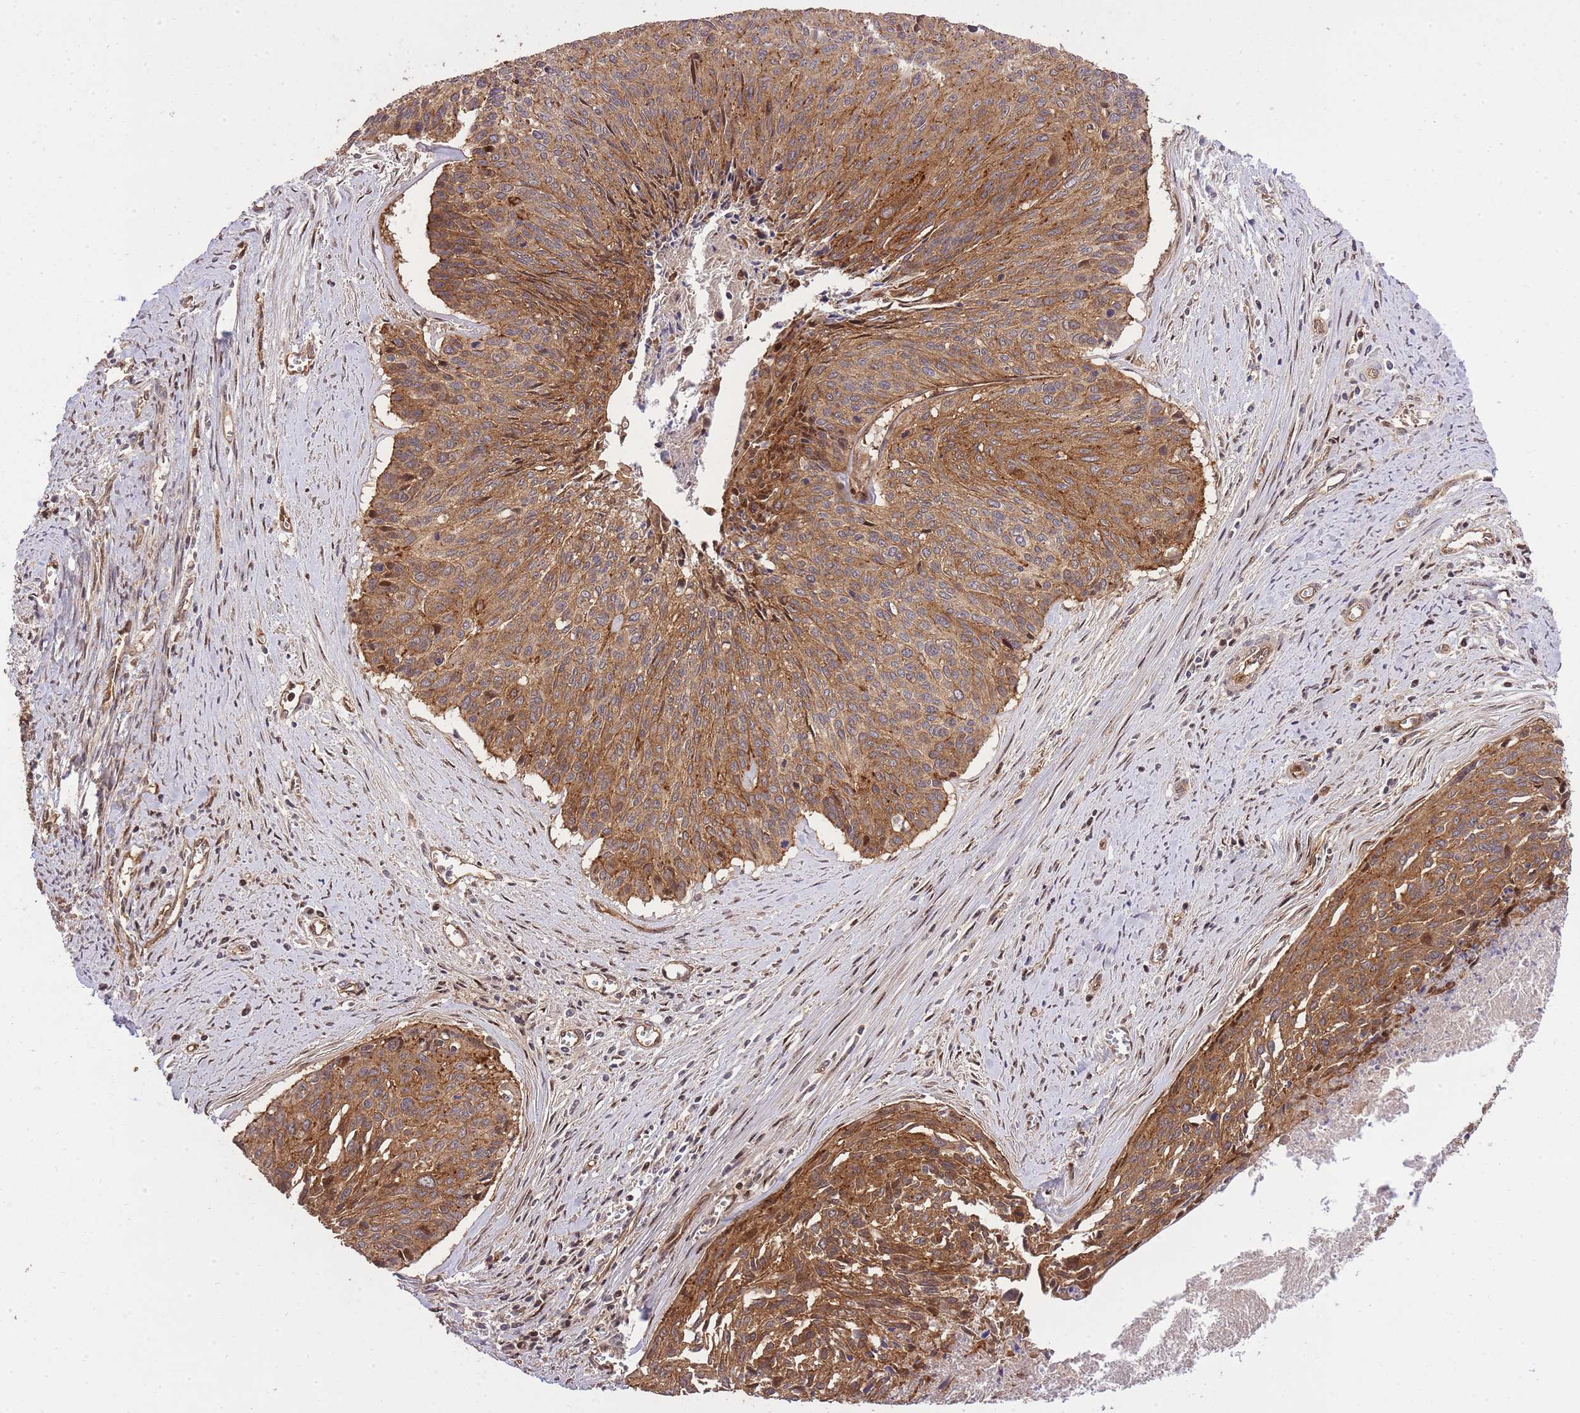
{"staining": {"intensity": "moderate", "quantity": ">75%", "location": "cytoplasmic/membranous"}, "tissue": "cervical cancer", "cell_type": "Tumor cells", "image_type": "cancer", "snomed": [{"axis": "morphology", "description": "Squamous cell carcinoma, NOS"}, {"axis": "topography", "description": "Cervix"}], "caption": "IHC (DAB) staining of human cervical squamous cell carcinoma shows moderate cytoplasmic/membranous protein staining in about >75% of tumor cells.", "gene": "PLD1", "patient": {"sex": "female", "age": 55}}